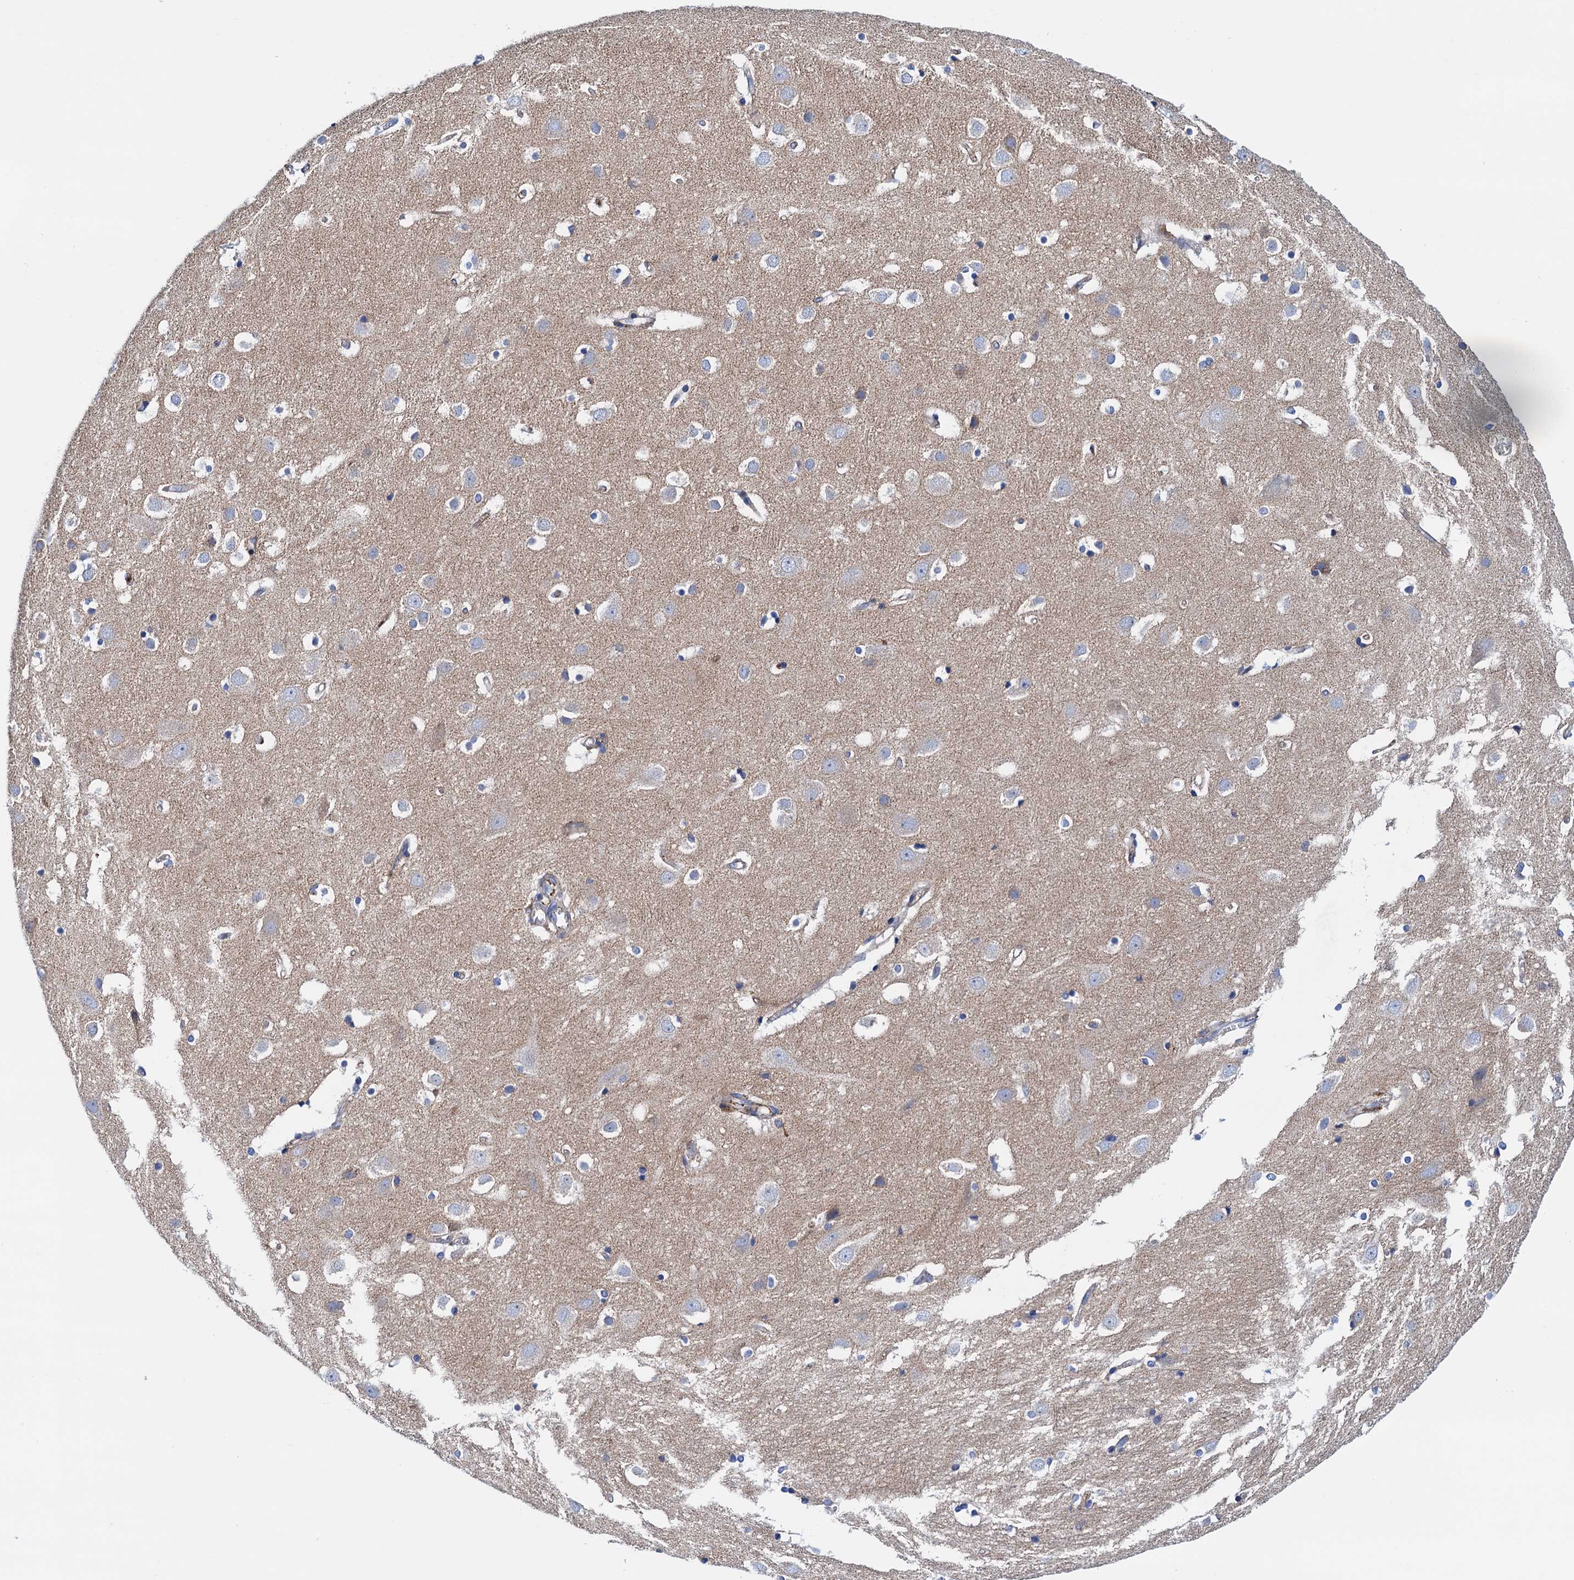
{"staining": {"intensity": "moderate", "quantity": "<25%", "location": "cytoplasmic/membranous"}, "tissue": "cerebral cortex", "cell_type": "Endothelial cells", "image_type": "normal", "snomed": [{"axis": "morphology", "description": "Normal tissue, NOS"}, {"axis": "topography", "description": "Cerebral cortex"}], "caption": "The photomicrograph reveals staining of unremarkable cerebral cortex, revealing moderate cytoplasmic/membranous protein staining (brown color) within endothelial cells.", "gene": "RASSF9", "patient": {"sex": "male", "age": 54}}